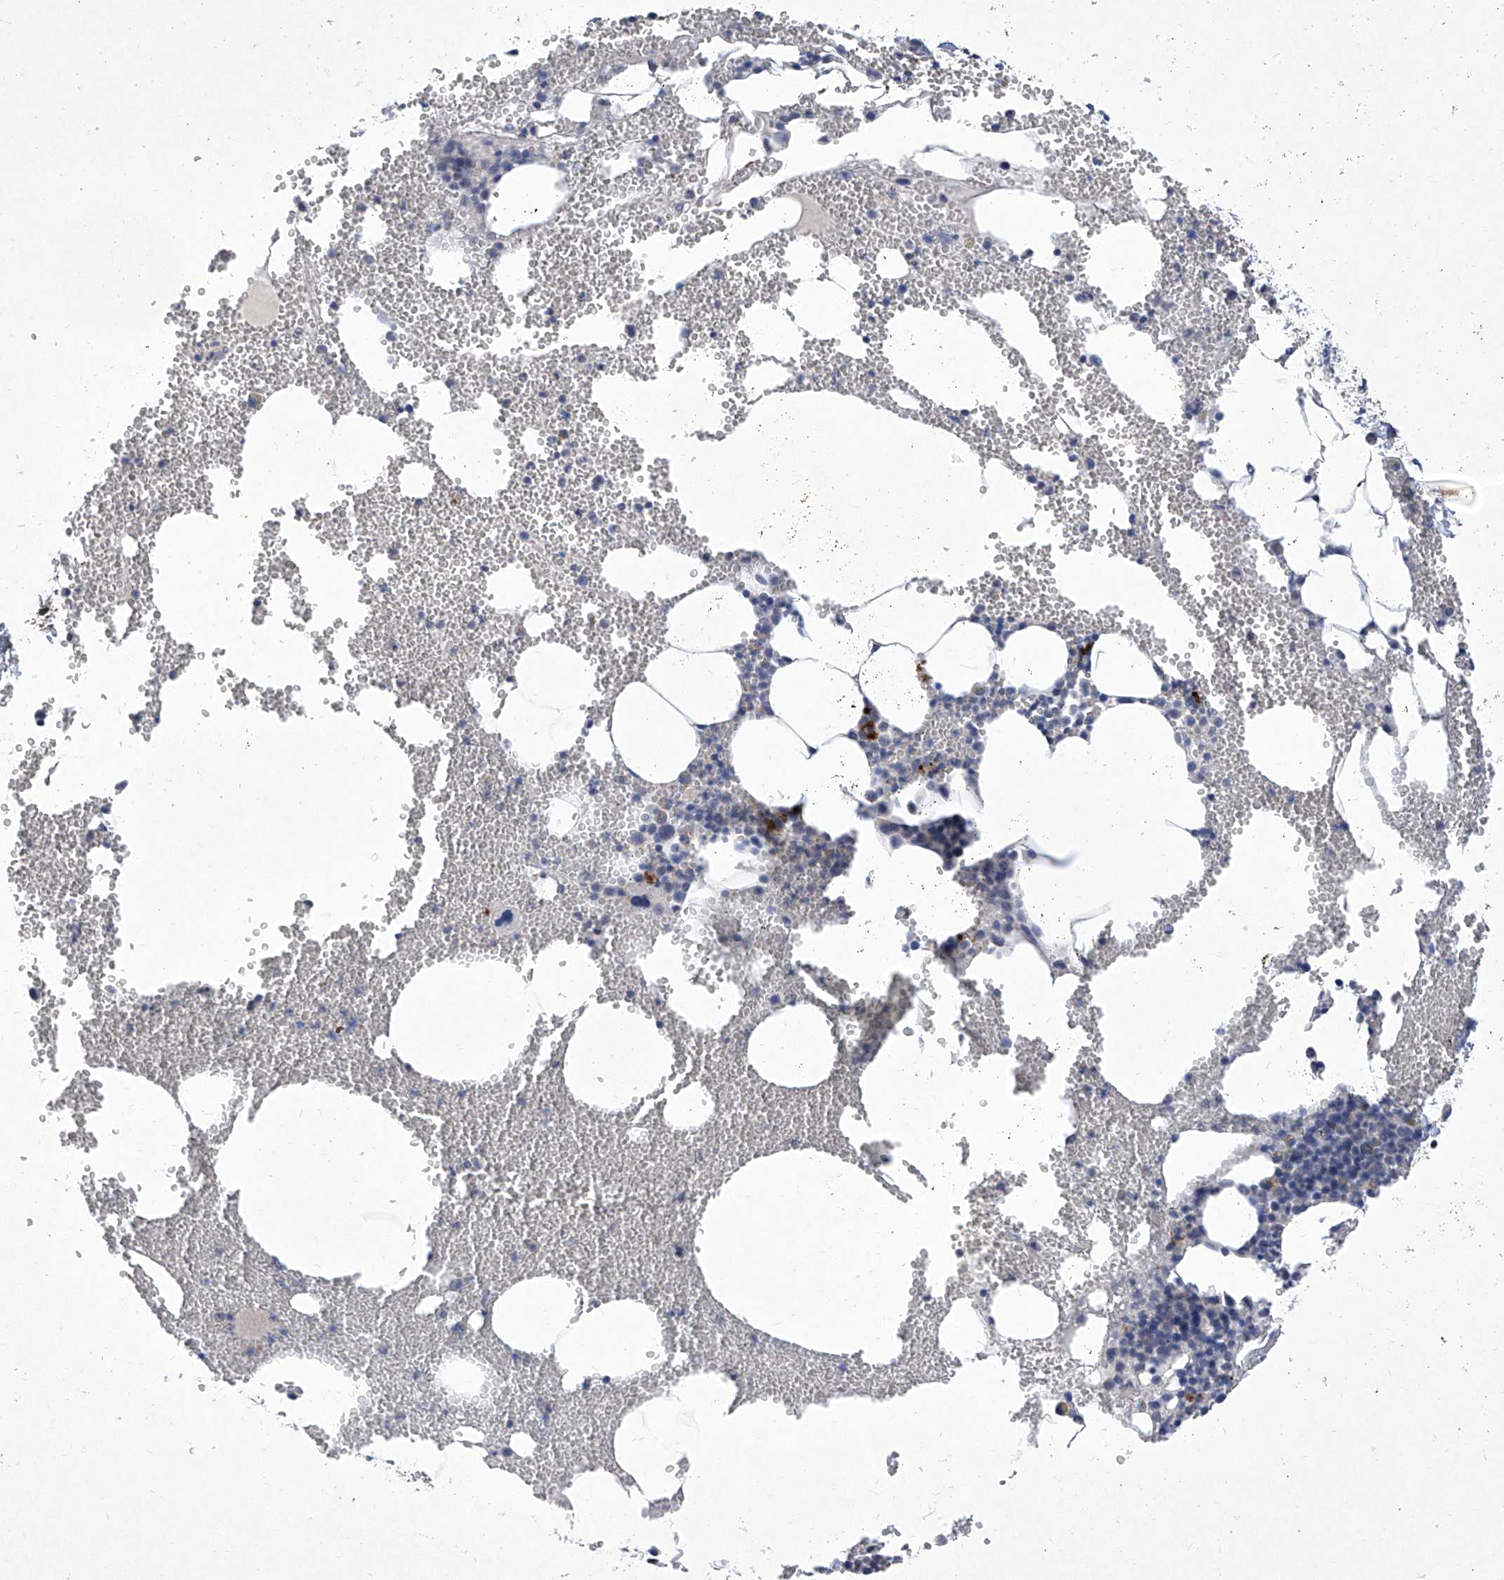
{"staining": {"intensity": "negative", "quantity": "none", "location": "none"}, "tissue": "bone marrow", "cell_type": "Hematopoietic cells", "image_type": "normal", "snomed": [{"axis": "morphology", "description": "Normal tissue, NOS"}, {"axis": "morphology", "description": "Inflammation, NOS"}, {"axis": "topography", "description": "Bone marrow"}], "caption": "Photomicrograph shows no protein positivity in hematopoietic cells of benign bone marrow. Brightfield microscopy of immunohistochemistry (IHC) stained with DAB (brown) and hematoxylin (blue), captured at high magnification.", "gene": "IFNL2", "patient": {"sex": "female", "age": 78}}